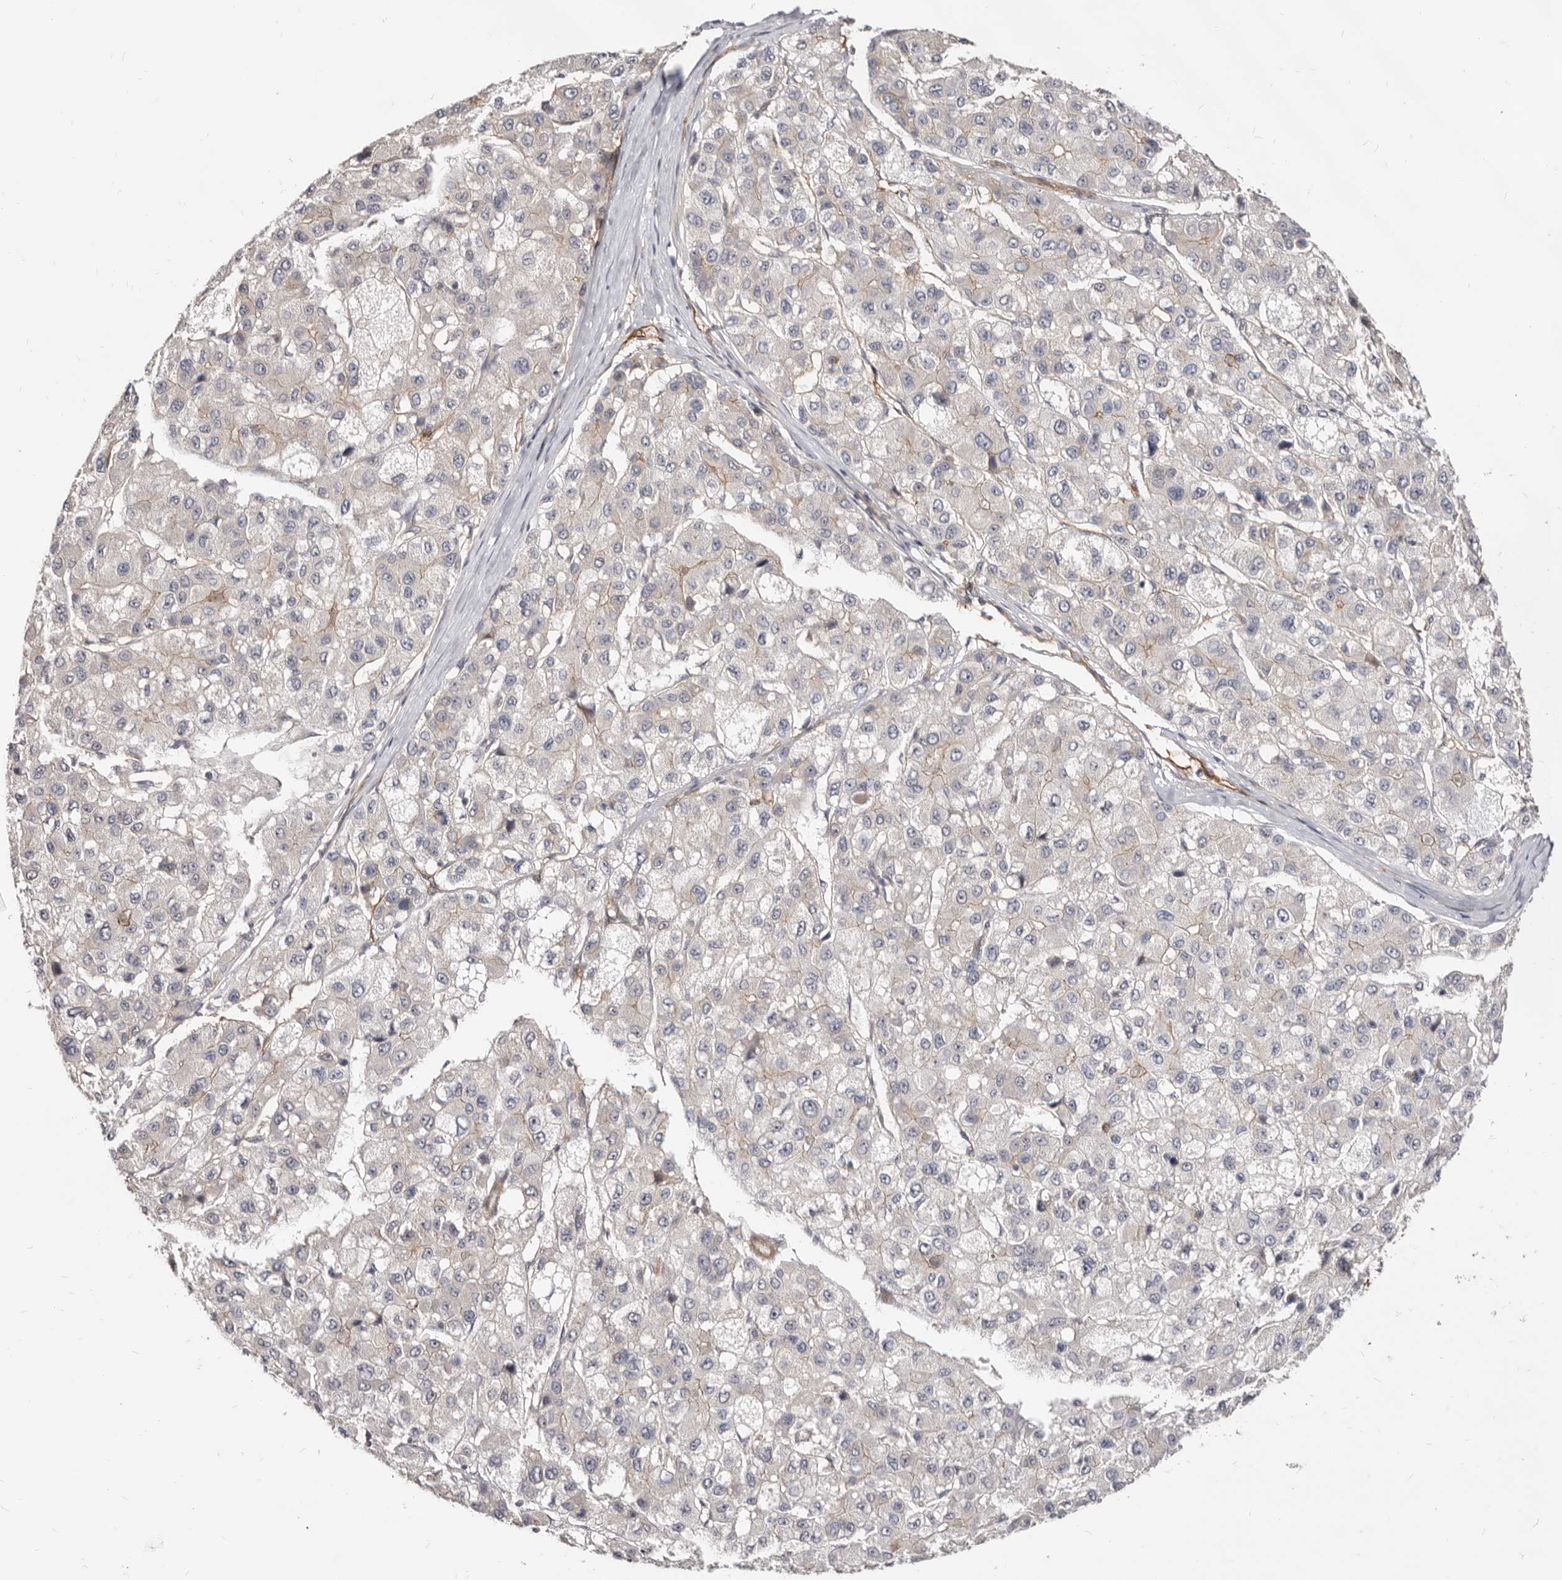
{"staining": {"intensity": "negative", "quantity": "none", "location": "none"}, "tissue": "liver cancer", "cell_type": "Tumor cells", "image_type": "cancer", "snomed": [{"axis": "morphology", "description": "Carcinoma, Hepatocellular, NOS"}, {"axis": "topography", "description": "Liver"}], "caption": "This is an immunohistochemistry (IHC) histopathology image of liver hepatocellular carcinoma. There is no positivity in tumor cells.", "gene": "GPATCH4", "patient": {"sex": "male", "age": 80}}